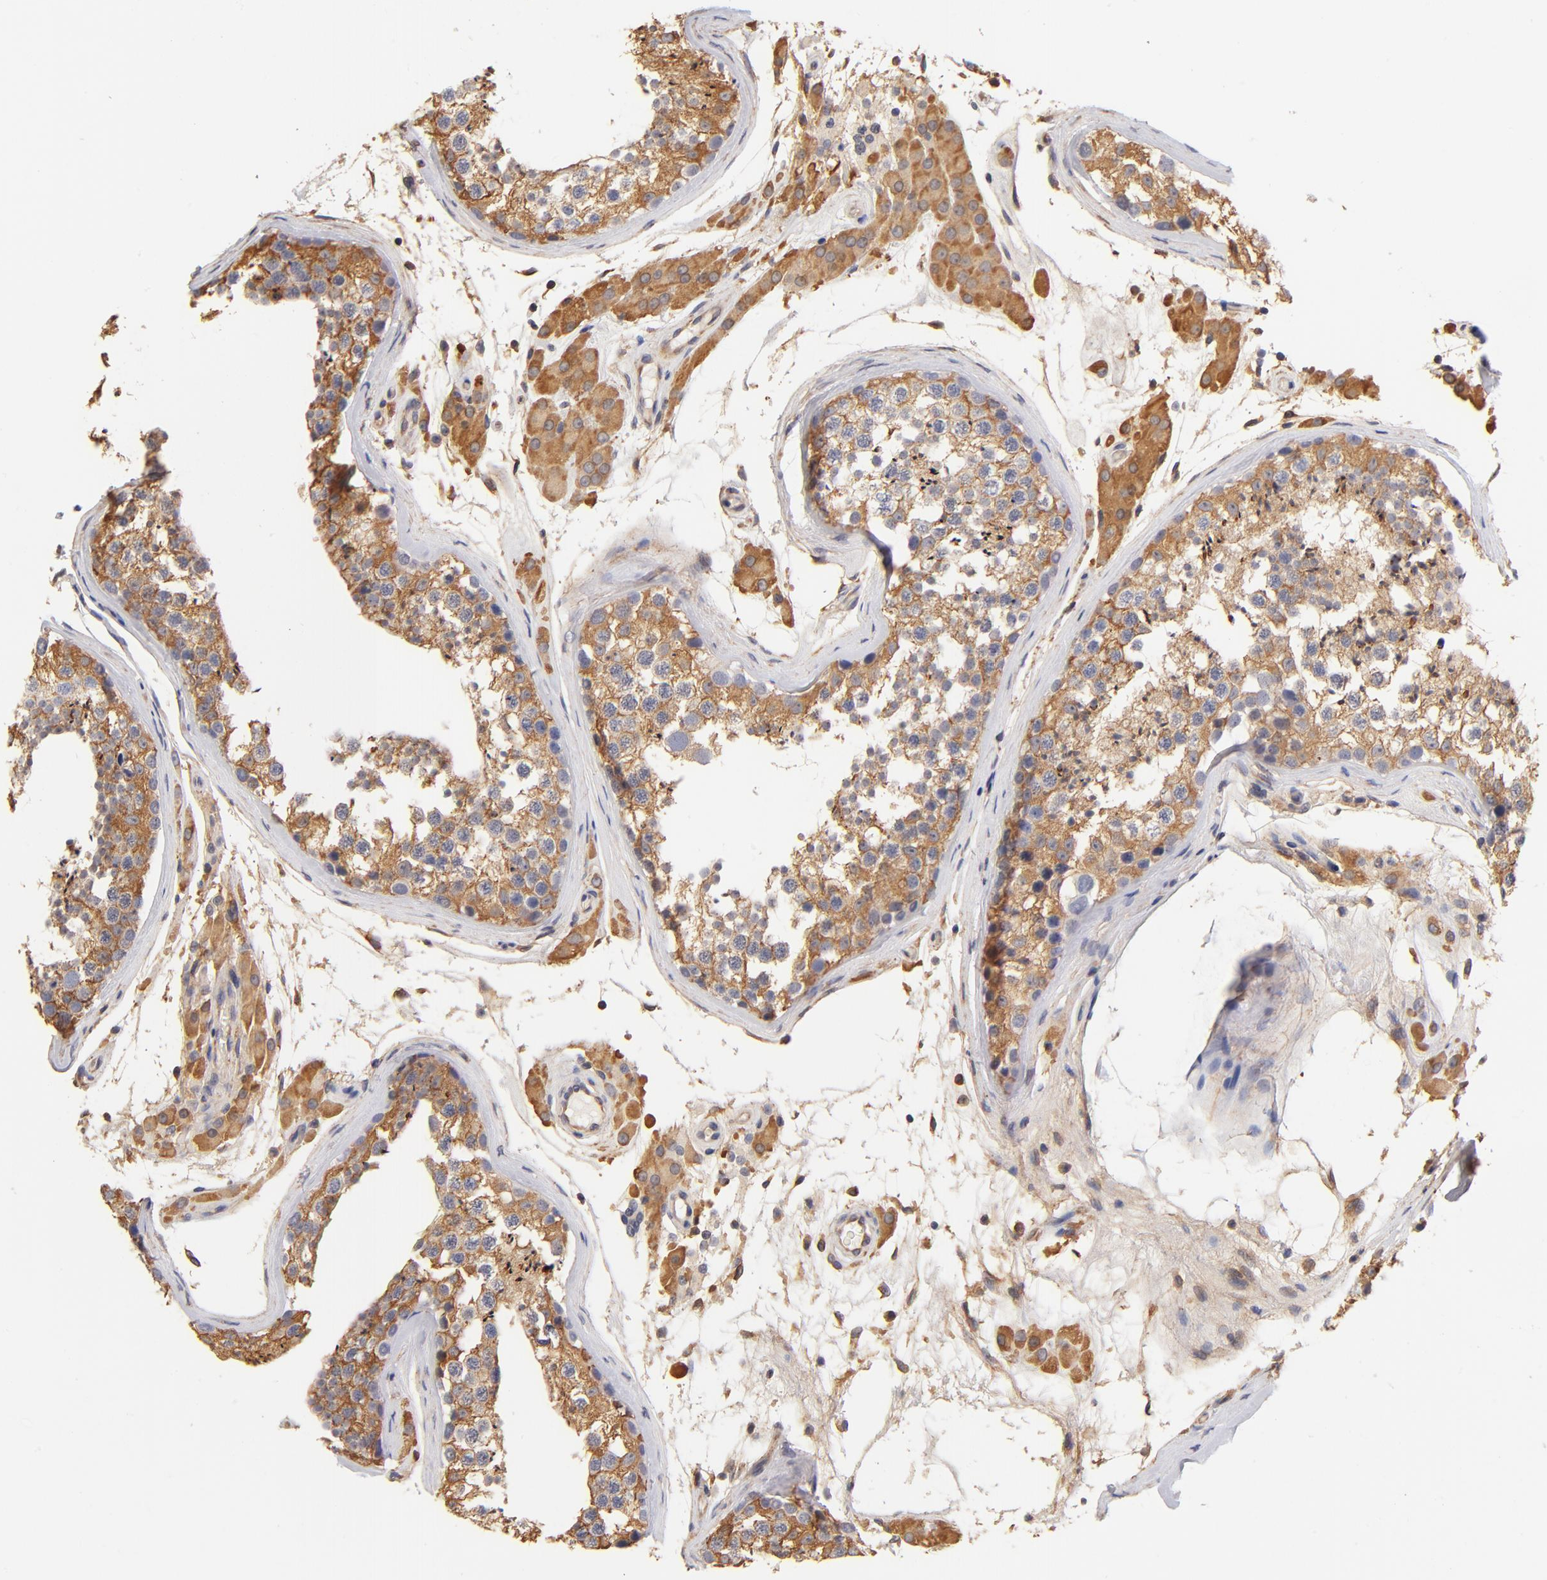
{"staining": {"intensity": "strong", "quantity": ">75%", "location": "cytoplasmic/membranous"}, "tissue": "testis", "cell_type": "Cells in seminiferous ducts", "image_type": "normal", "snomed": [{"axis": "morphology", "description": "Normal tissue, NOS"}, {"axis": "topography", "description": "Testis"}], "caption": "This photomicrograph demonstrates unremarkable testis stained with immunohistochemistry to label a protein in brown. The cytoplasmic/membranous of cells in seminiferous ducts show strong positivity for the protein. Nuclei are counter-stained blue.", "gene": "FCMR", "patient": {"sex": "male", "age": 46}}